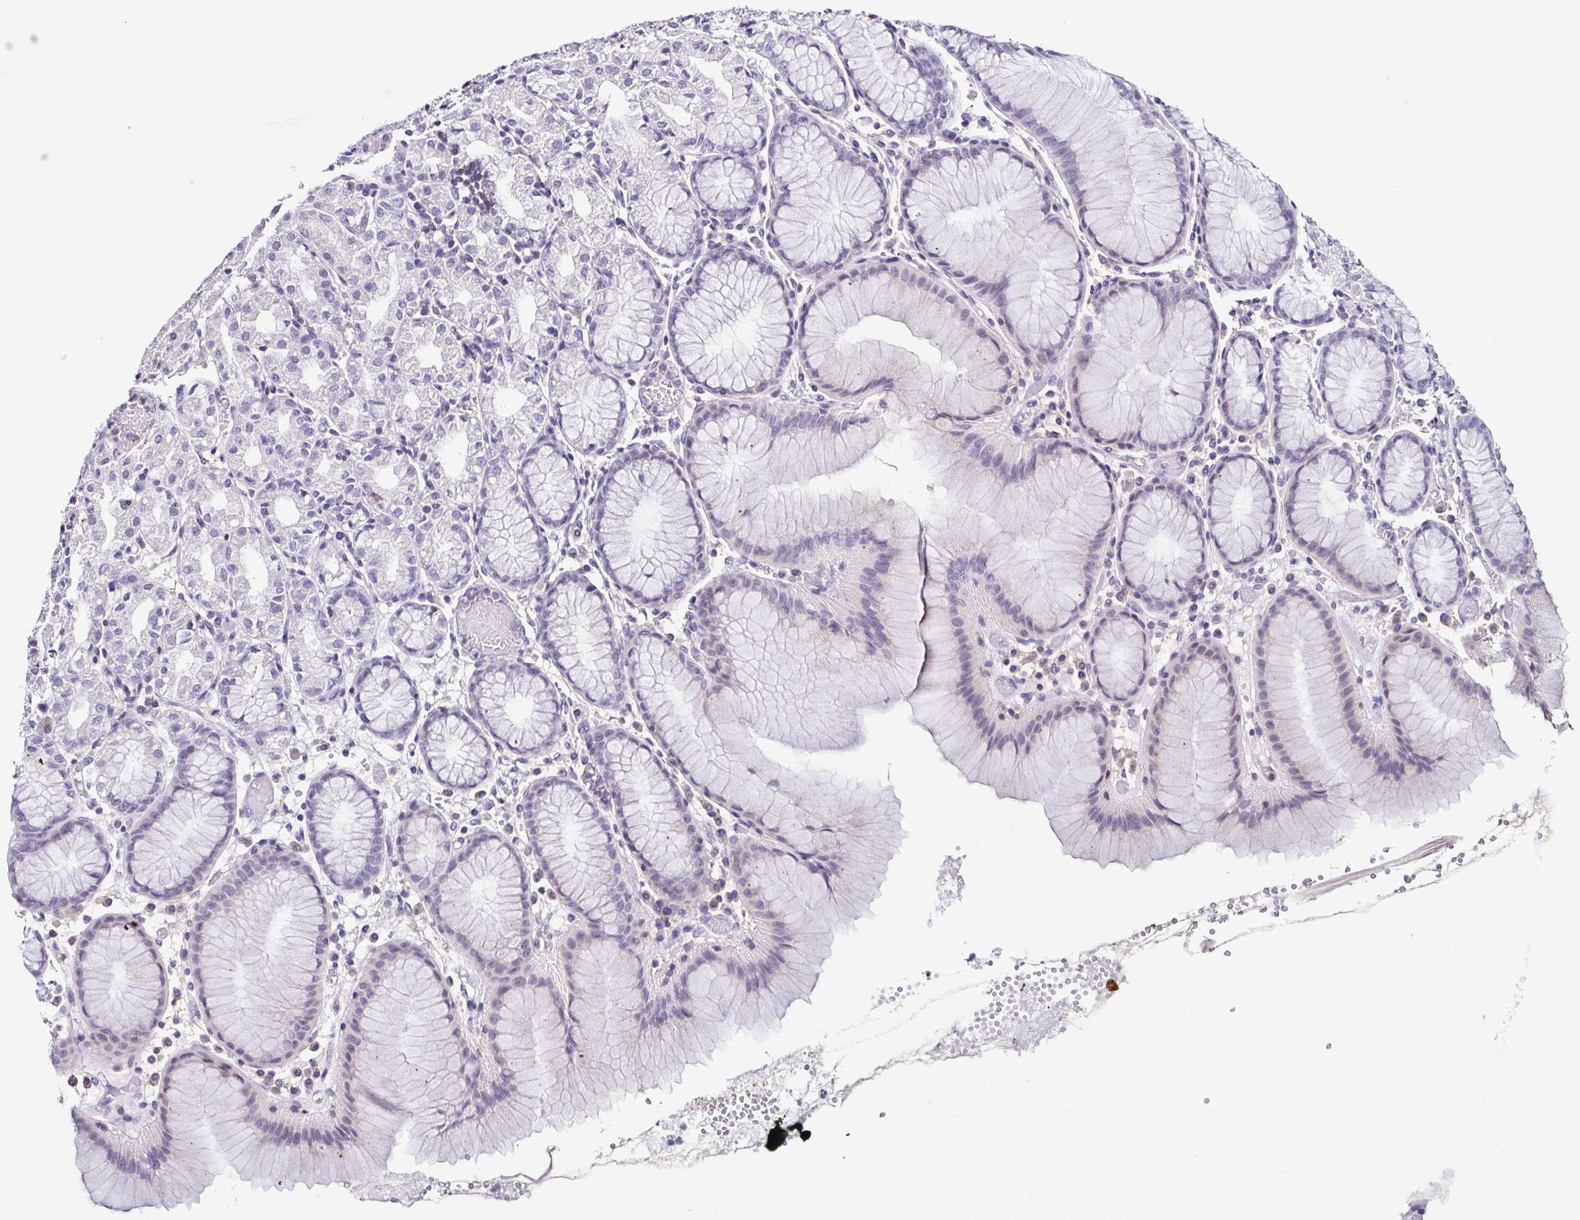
{"staining": {"intensity": "negative", "quantity": "none", "location": "none"}, "tissue": "stomach", "cell_type": "Glandular cells", "image_type": "normal", "snomed": [{"axis": "morphology", "description": "Normal tissue, NOS"}, {"axis": "topography", "description": "Stomach"}], "caption": "Image shows no significant protein expression in glandular cells of unremarkable stomach.", "gene": "TNNT2", "patient": {"sex": "female", "age": 57}}